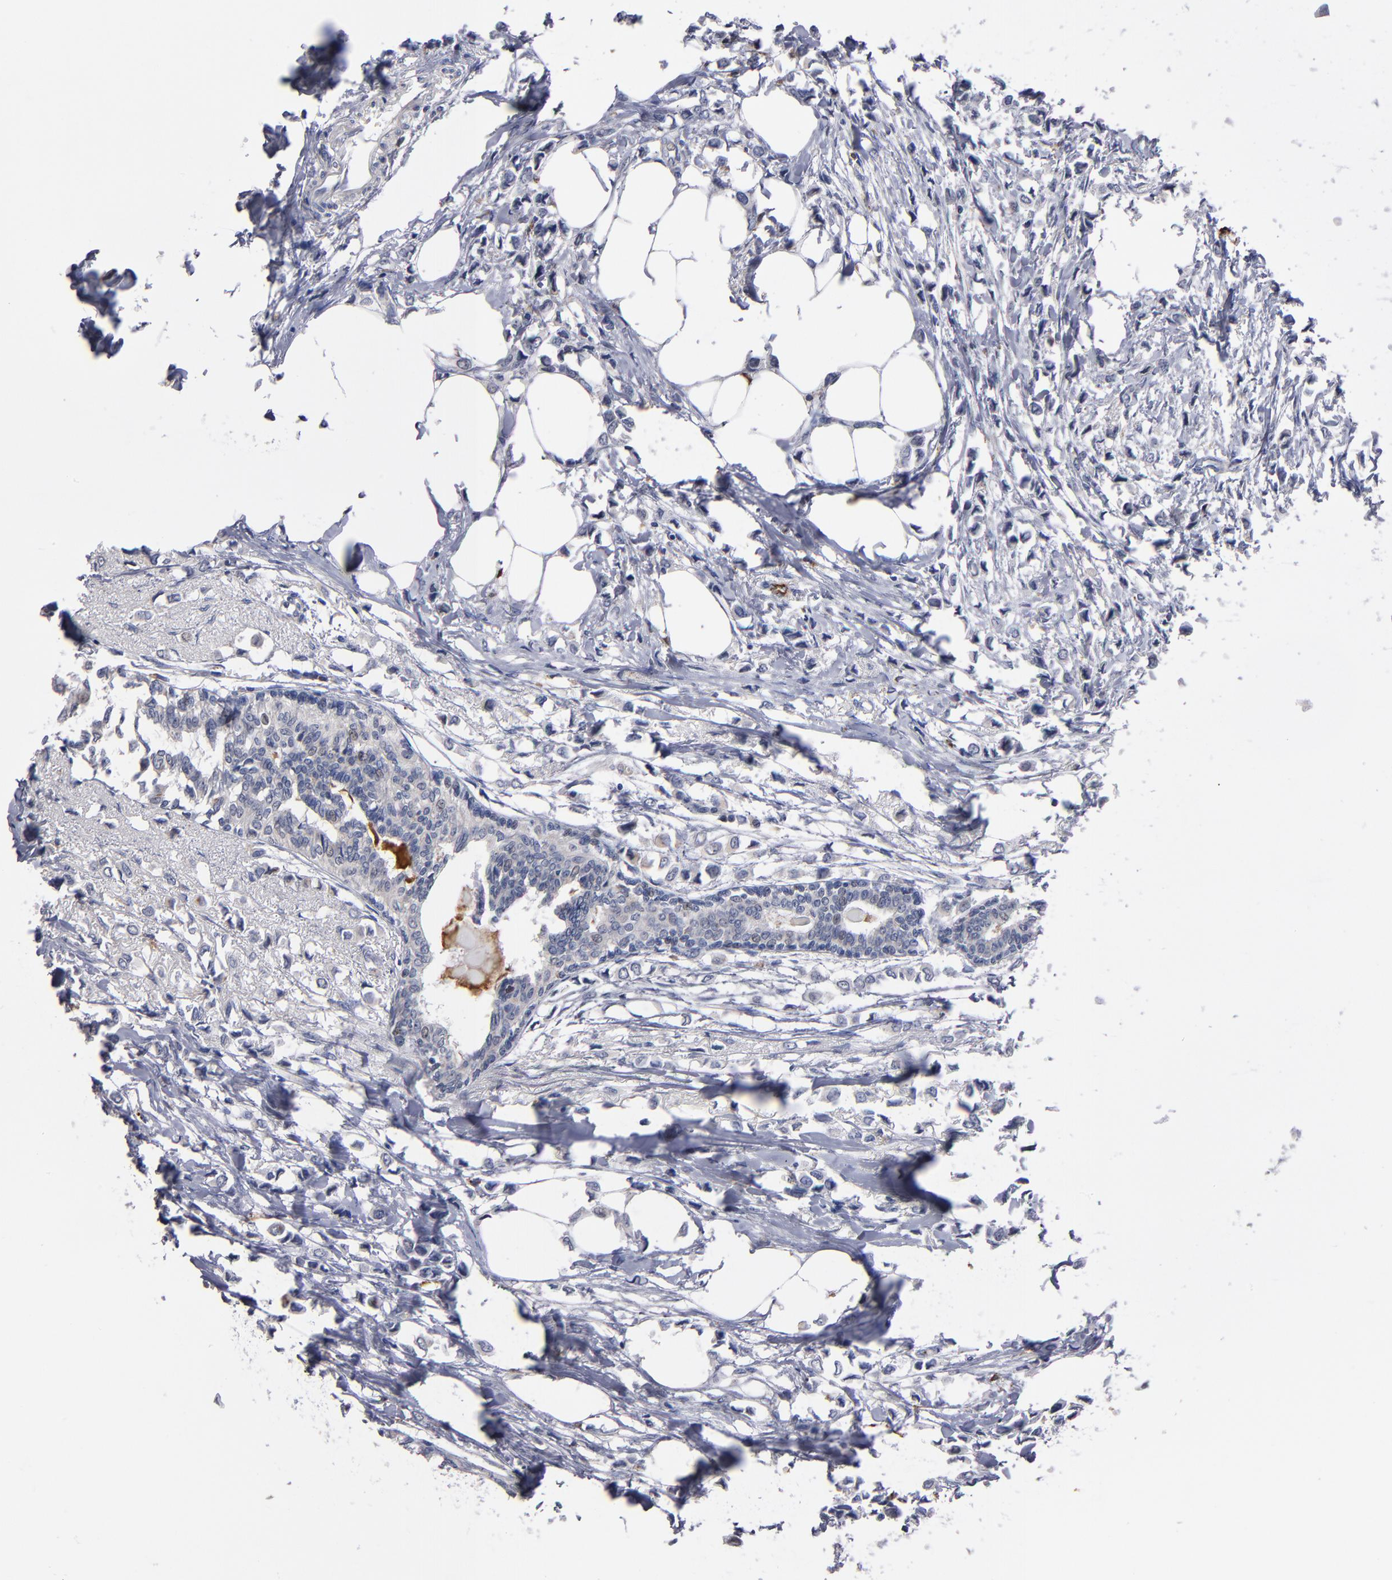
{"staining": {"intensity": "negative", "quantity": "none", "location": "none"}, "tissue": "breast cancer", "cell_type": "Tumor cells", "image_type": "cancer", "snomed": [{"axis": "morphology", "description": "Lobular carcinoma"}, {"axis": "topography", "description": "Breast"}], "caption": "An immunohistochemistry micrograph of breast cancer is shown. There is no staining in tumor cells of breast cancer. Brightfield microscopy of IHC stained with DAB (brown) and hematoxylin (blue), captured at high magnification.", "gene": "SELP", "patient": {"sex": "female", "age": 51}}